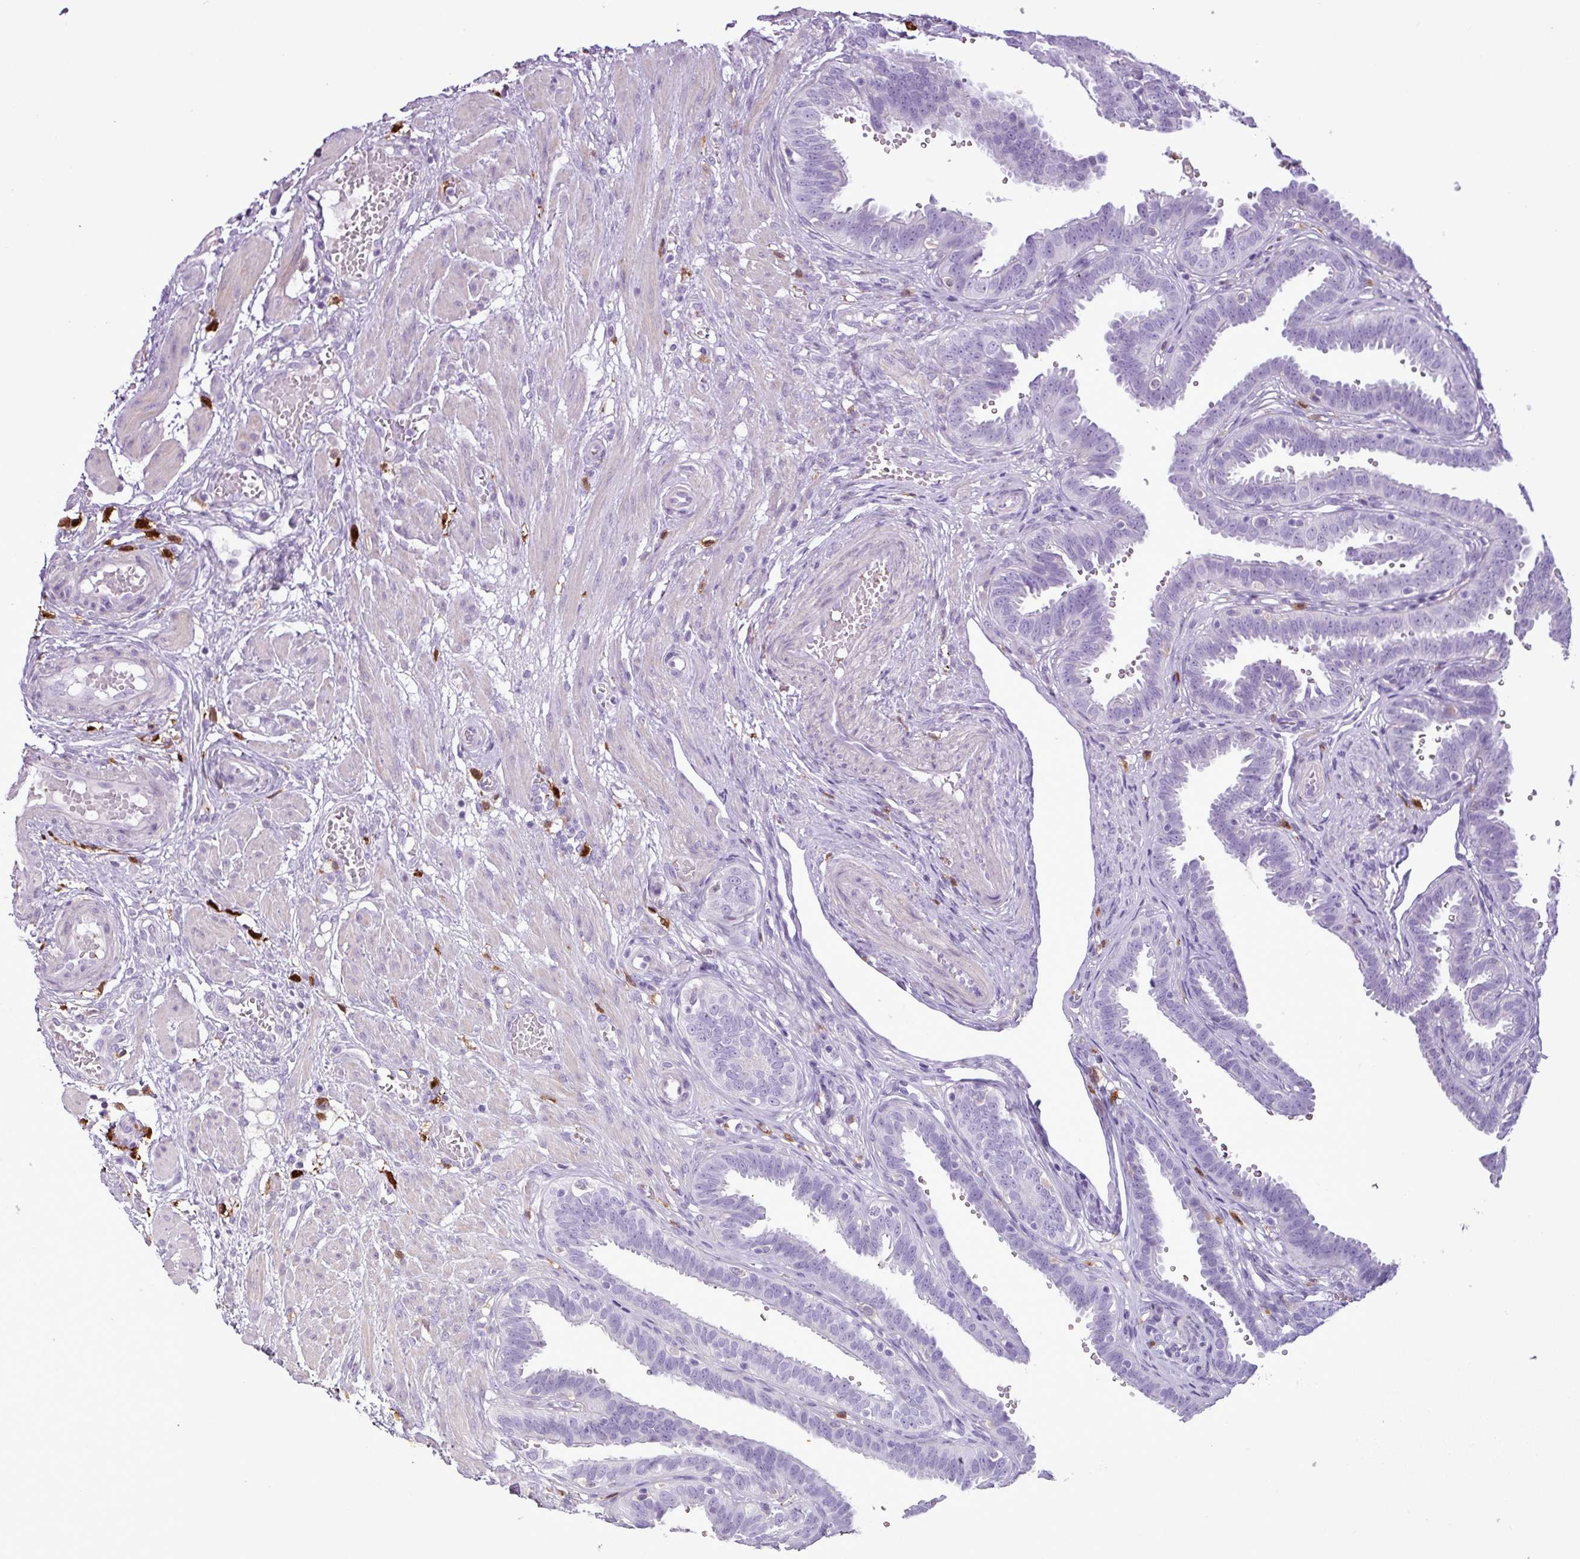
{"staining": {"intensity": "negative", "quantity": "none", "location": "none"}, "tissue": "fallopian tube", "cell_type": "Glandular cells", "image_type": "normal", "snomed": [{"axis": "morphology", "description": "Normal tissue, NOS"}, {"axis": "topography", "description": "Fallopian tube"}], "caption": "High power microscopy photomicrograph of an immunohistochemistry image of normal fallopian tube, revealing no significant expression in glandular cells.", "gene": "TMEM200C", "patient": {"sex": "female", "age": 37}}